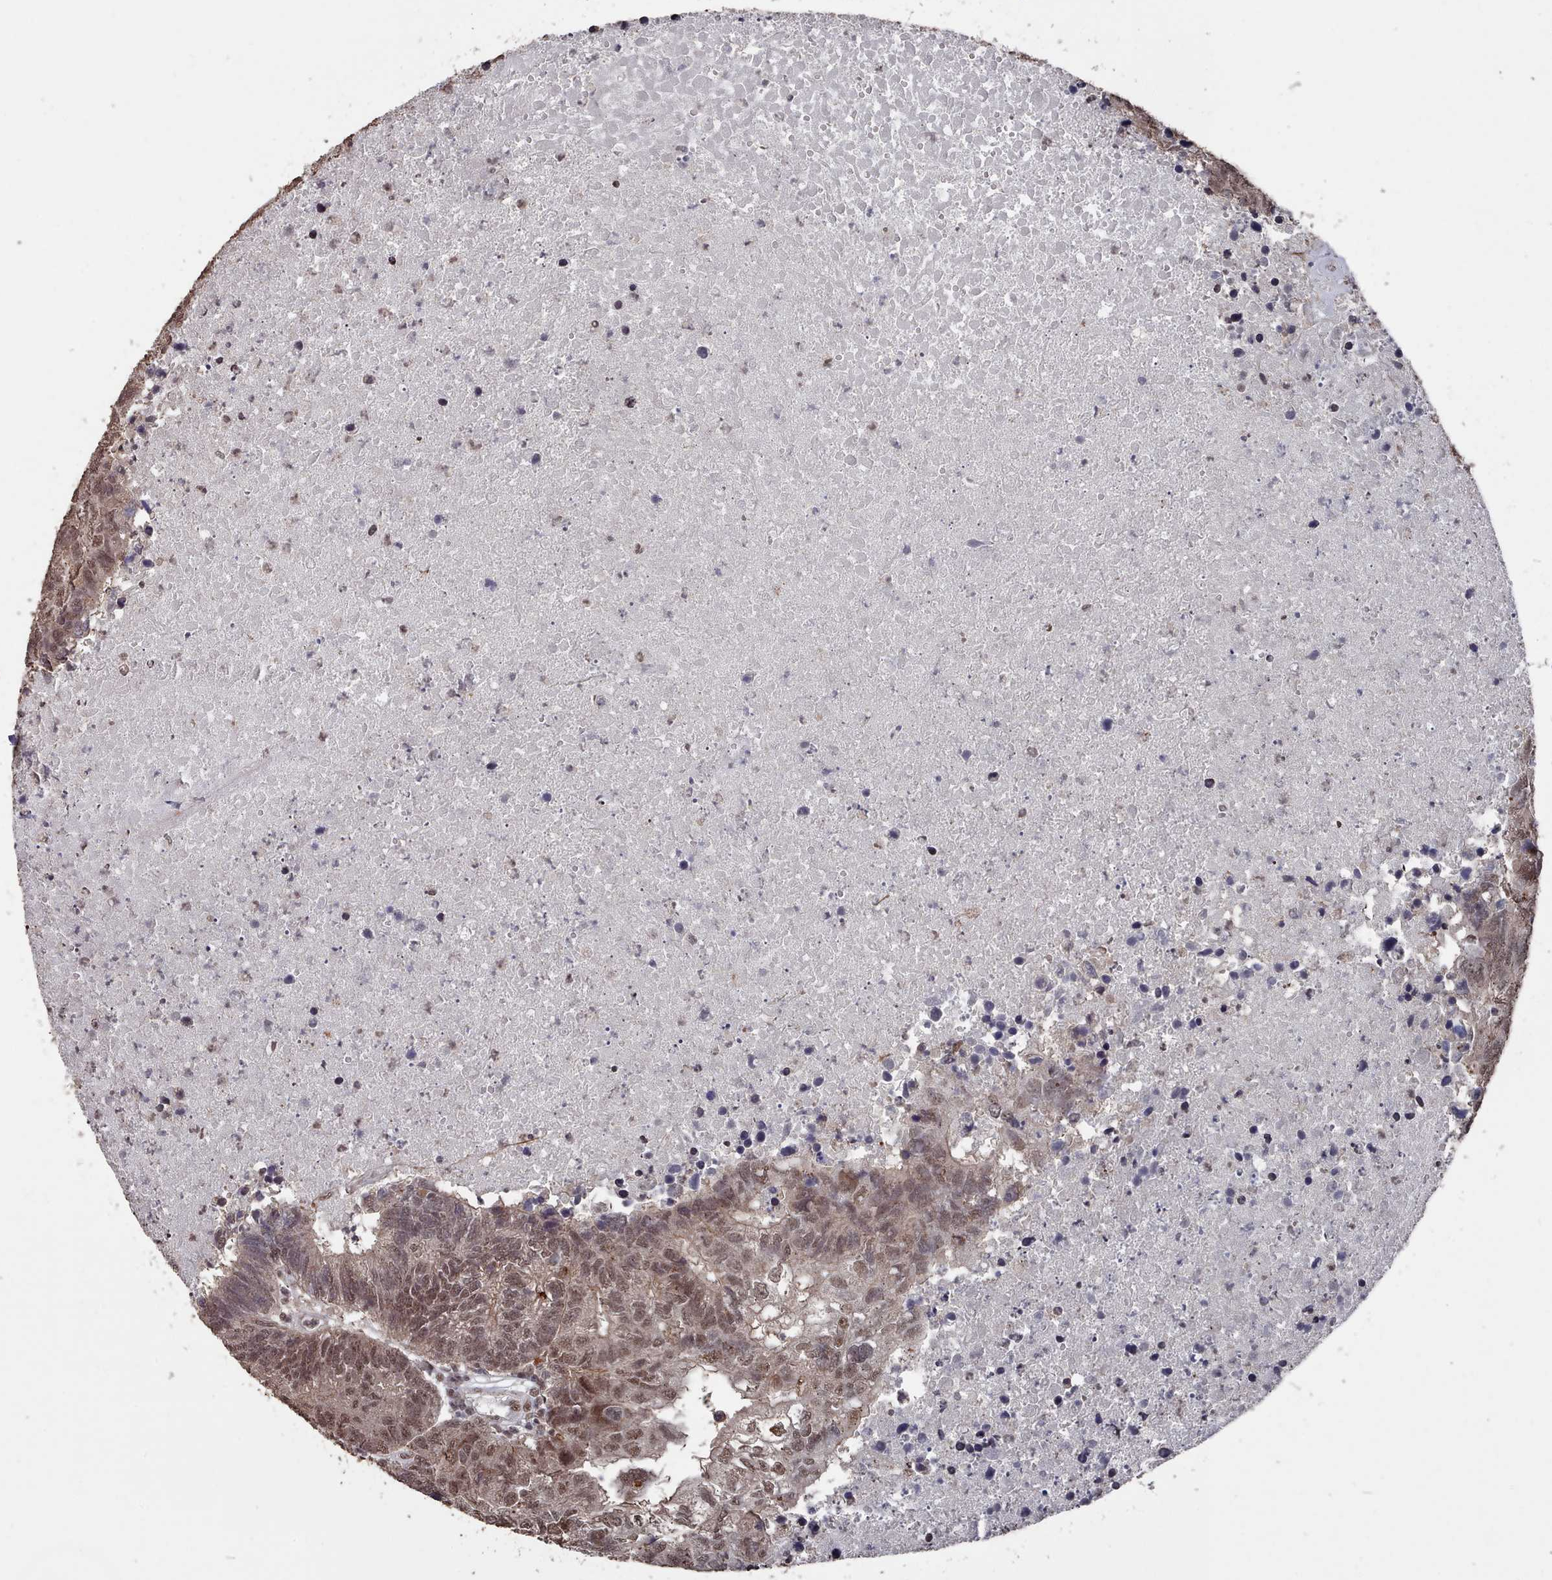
{"staining": {"intensity": "moderate", "quantity": ">75%", "location": "cytoplasmic/membranous,nuclear"}, "tissue": "colorectal cancer", "cell_type": "Tumor cells", "image_type": "cancer", "snomed": [{"axis": "morphology", "description": "Adenocarcinoma, NOS"}, {"axis": "topography", "description": "Colon"}], "caption": "Tumor cells display moderate cytoplasmic/membranous and nuclear positivity in approximately >75% of cells in colorectal adenocarcinoma.", "gene": "PNRC2", "patient": {"sex": "female", "age": 48}}